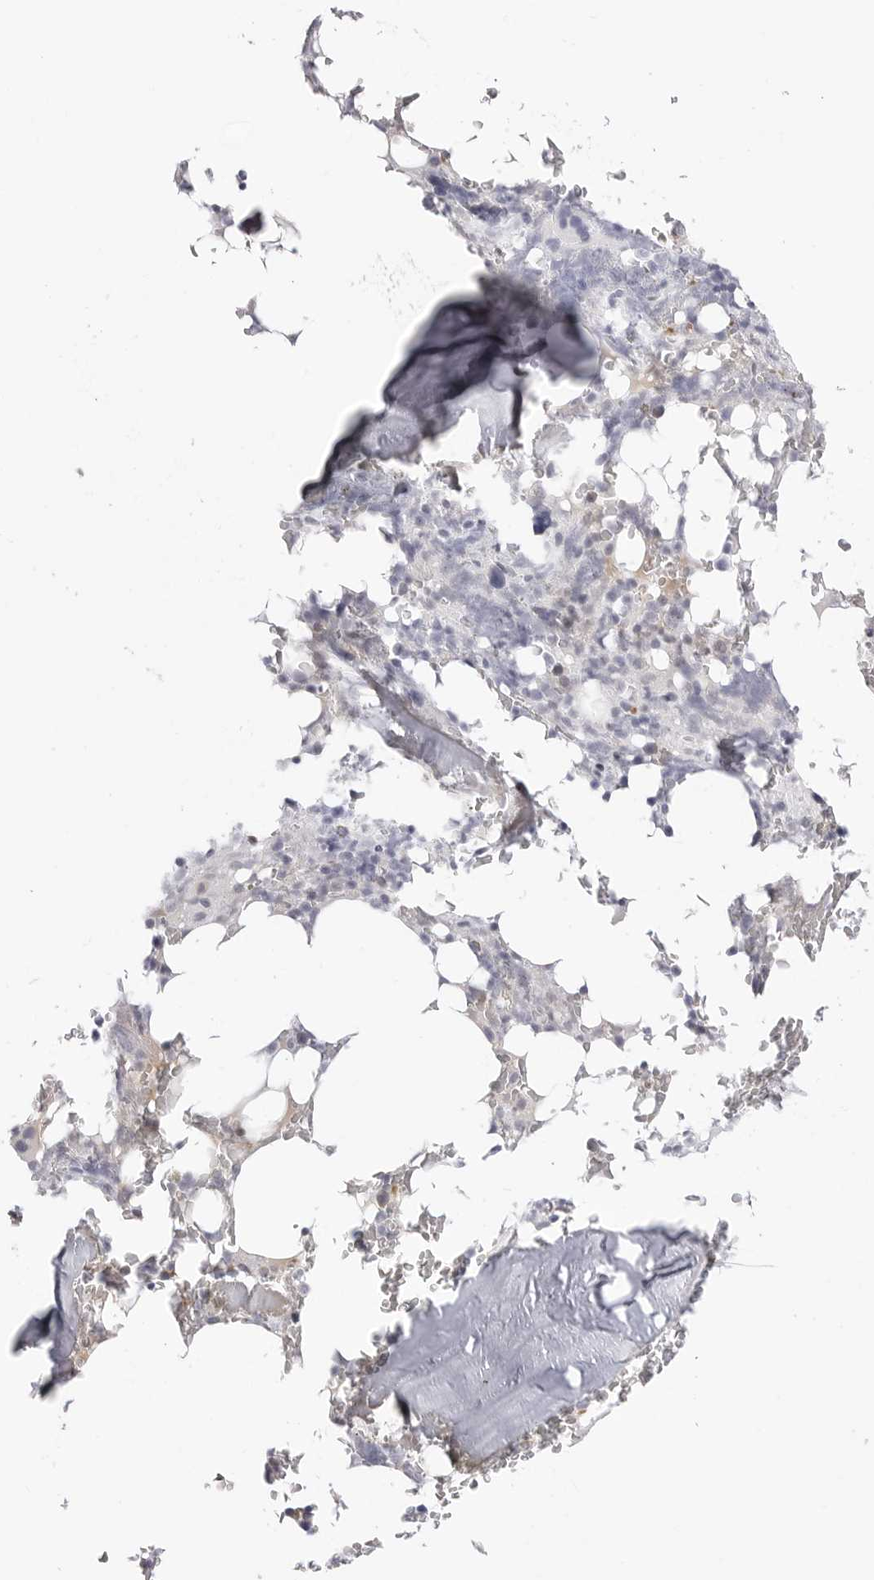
{"staining": {"intensity": "strong", "quantity": "<25%", "location": "nuclear"}, "tissue": "bone marrow", "cell_type": "Hematopoietic cells", "image_type": "normal", "snomed": [{"axis": "morphology", "description": "Normal tissue, NOS"}, {"axis": "topography", "description": "Bone marrow"}], "caption": "Strong nuclear protein expression is appreciated in about <25% of hematopoietic cells in bone marrow. (DAB (3,3'-diaminobenzidine) IHC, brown staining for protein, blue staining for nuclei).", "gene": "TSSK1B", "patient": {"sex": "male", "age": 58}}